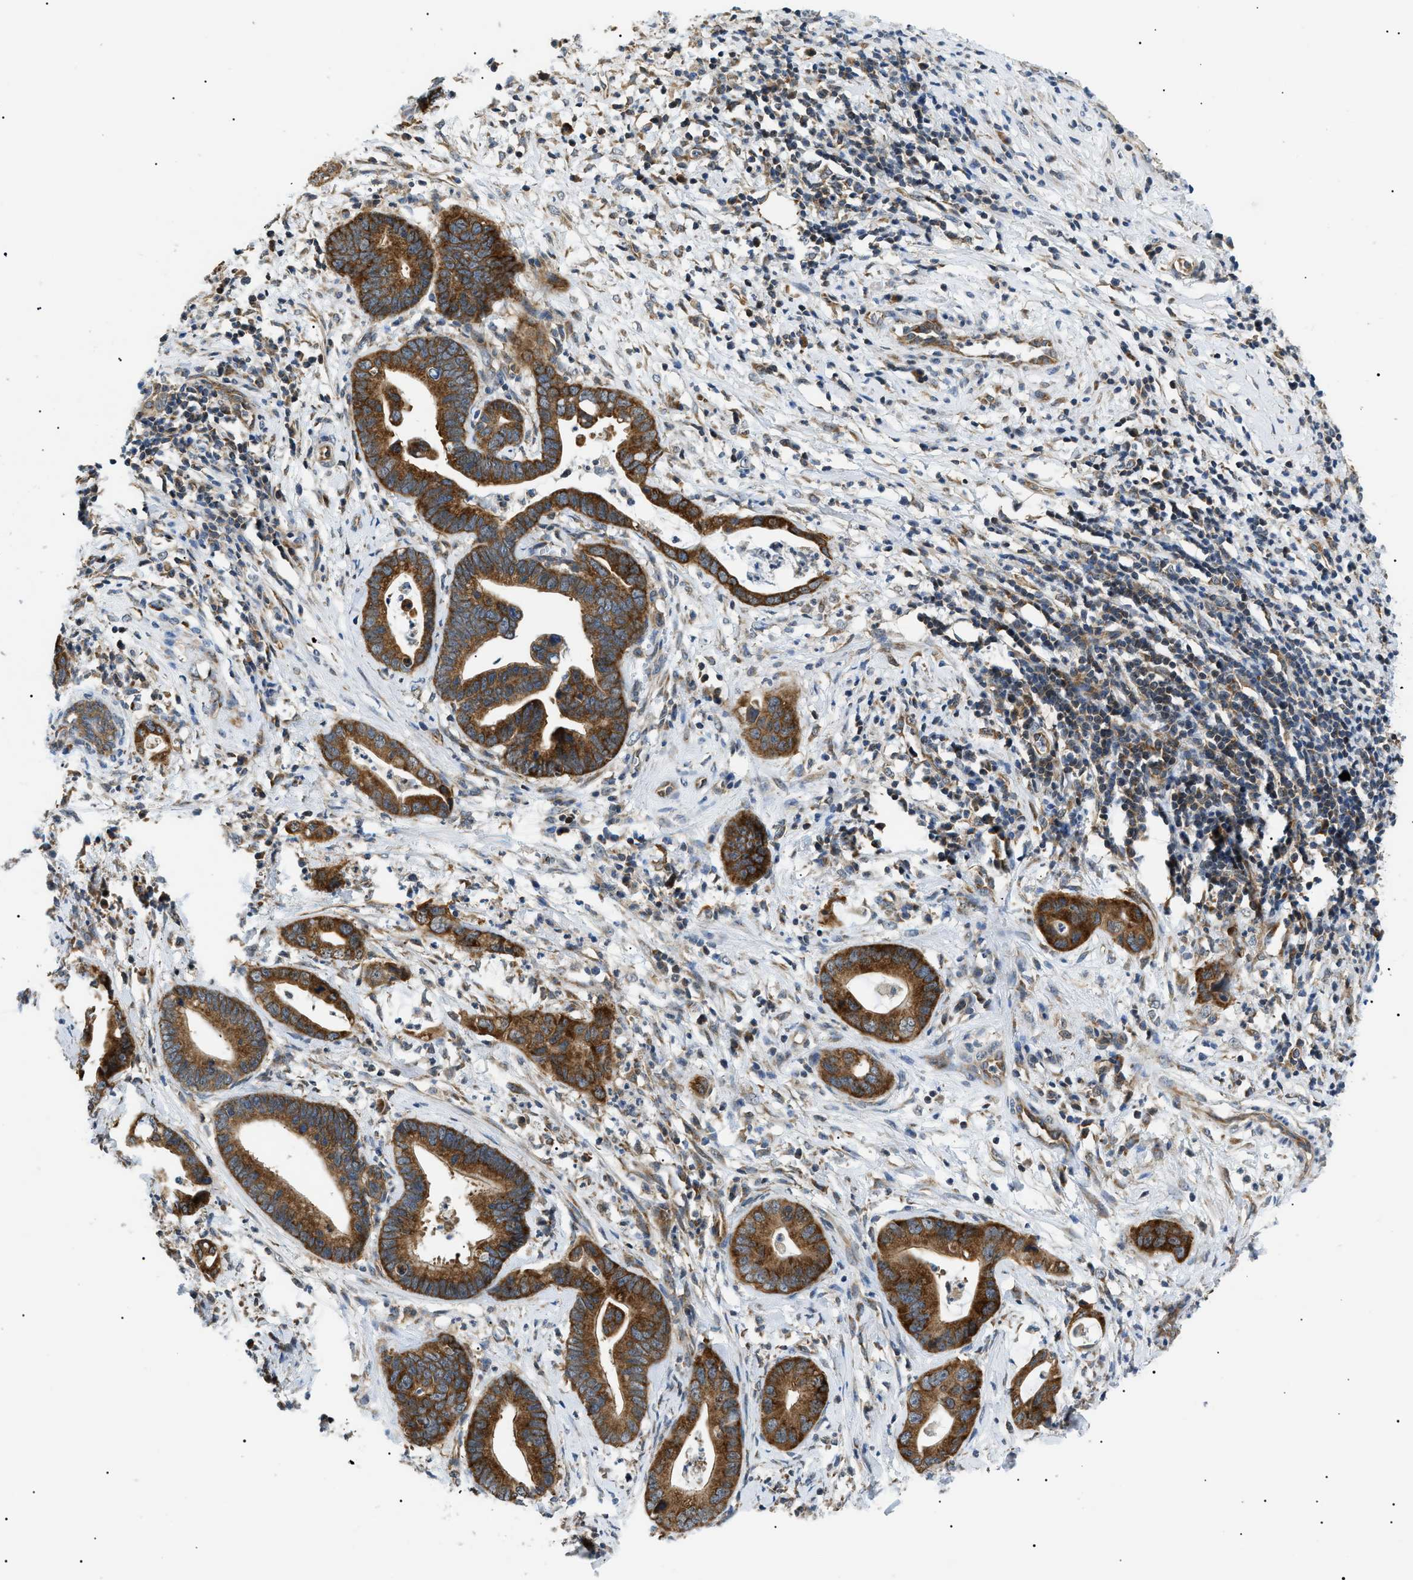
{"staining": {"intensity": "moderate", "quantity": ">75%", "location": "cytoplasmic/membranous"}, "tissue": "cervical cancer", "cell_type": "Tumor cells", "image_type": "cancer", "snomed": [{"axis": "morphology", "description": "Adenocarcinoma, NOS"}, {"axis": "topography", "description": "Cervix"}], "caption": "Immunohistochemical staining of cervical adenocarcinoma shows moderate cytoplasmic/membranous protein staining in approximately >75% of tumor cells.", "gene": "SRPK1", "patient": {"sex": "female", "age": 44}}